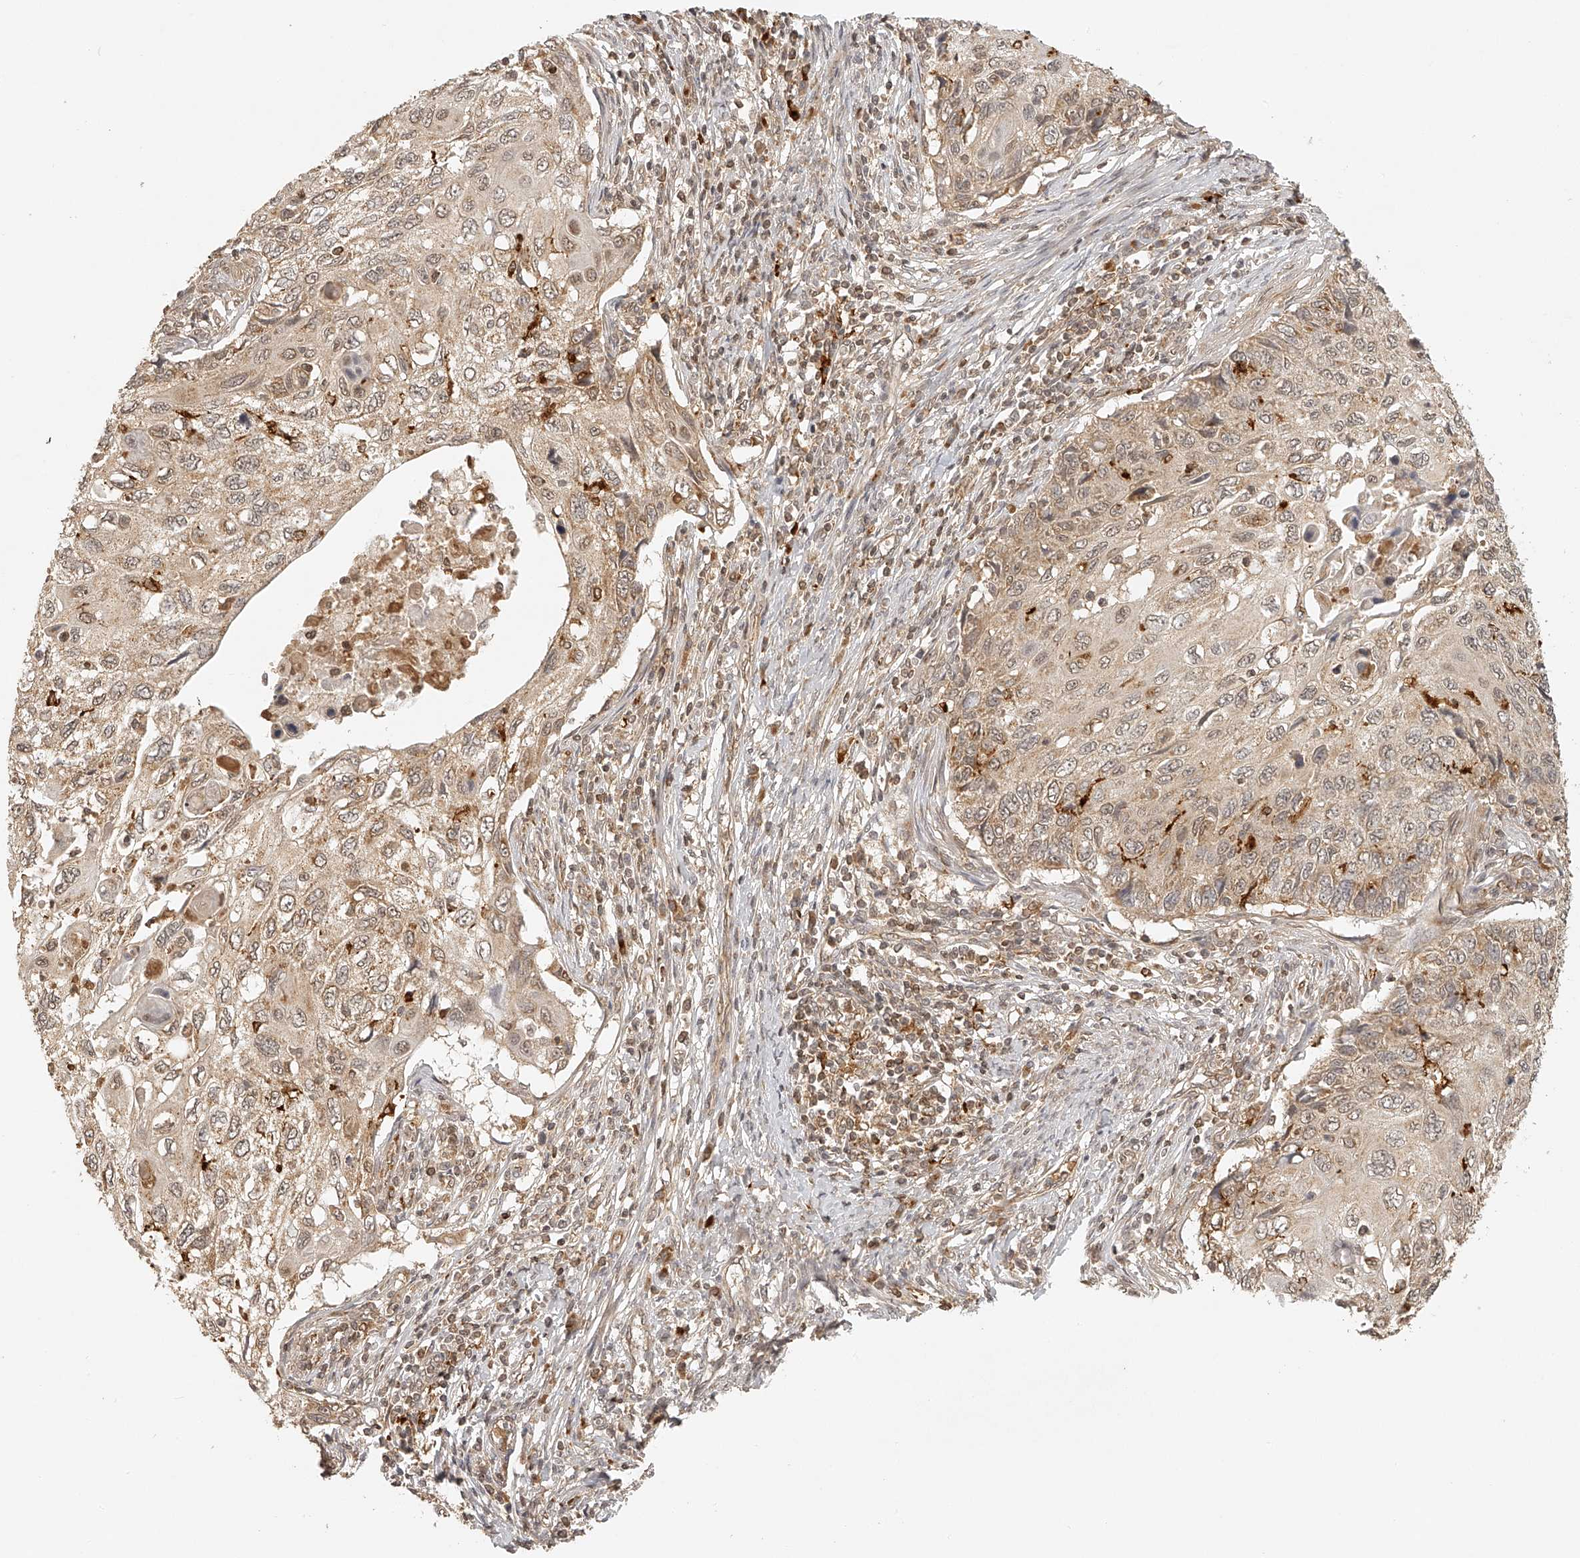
{"staining": {"intensity": "weak", "quantity": ">75%", "location": "cytoplasmic/membranous"}, "tissue": "cervical cancer", "cell_type": "Tumor cells", "image_type": "cancer", "snomed": [{"axis": "morphology", "description": "Squamous cell carcinoma, NOS"}, {"axis": "topography", "description": "Cervix"}], "caption": "Weak cytoplasmic/membranous staining for a protein is identified in about >75% of tumor cells of squamous cell carcinoma (cervical) using immunohistochemistry.", "gene": "BCL2L11", "patient": {"sex": "female", "age": 70}}